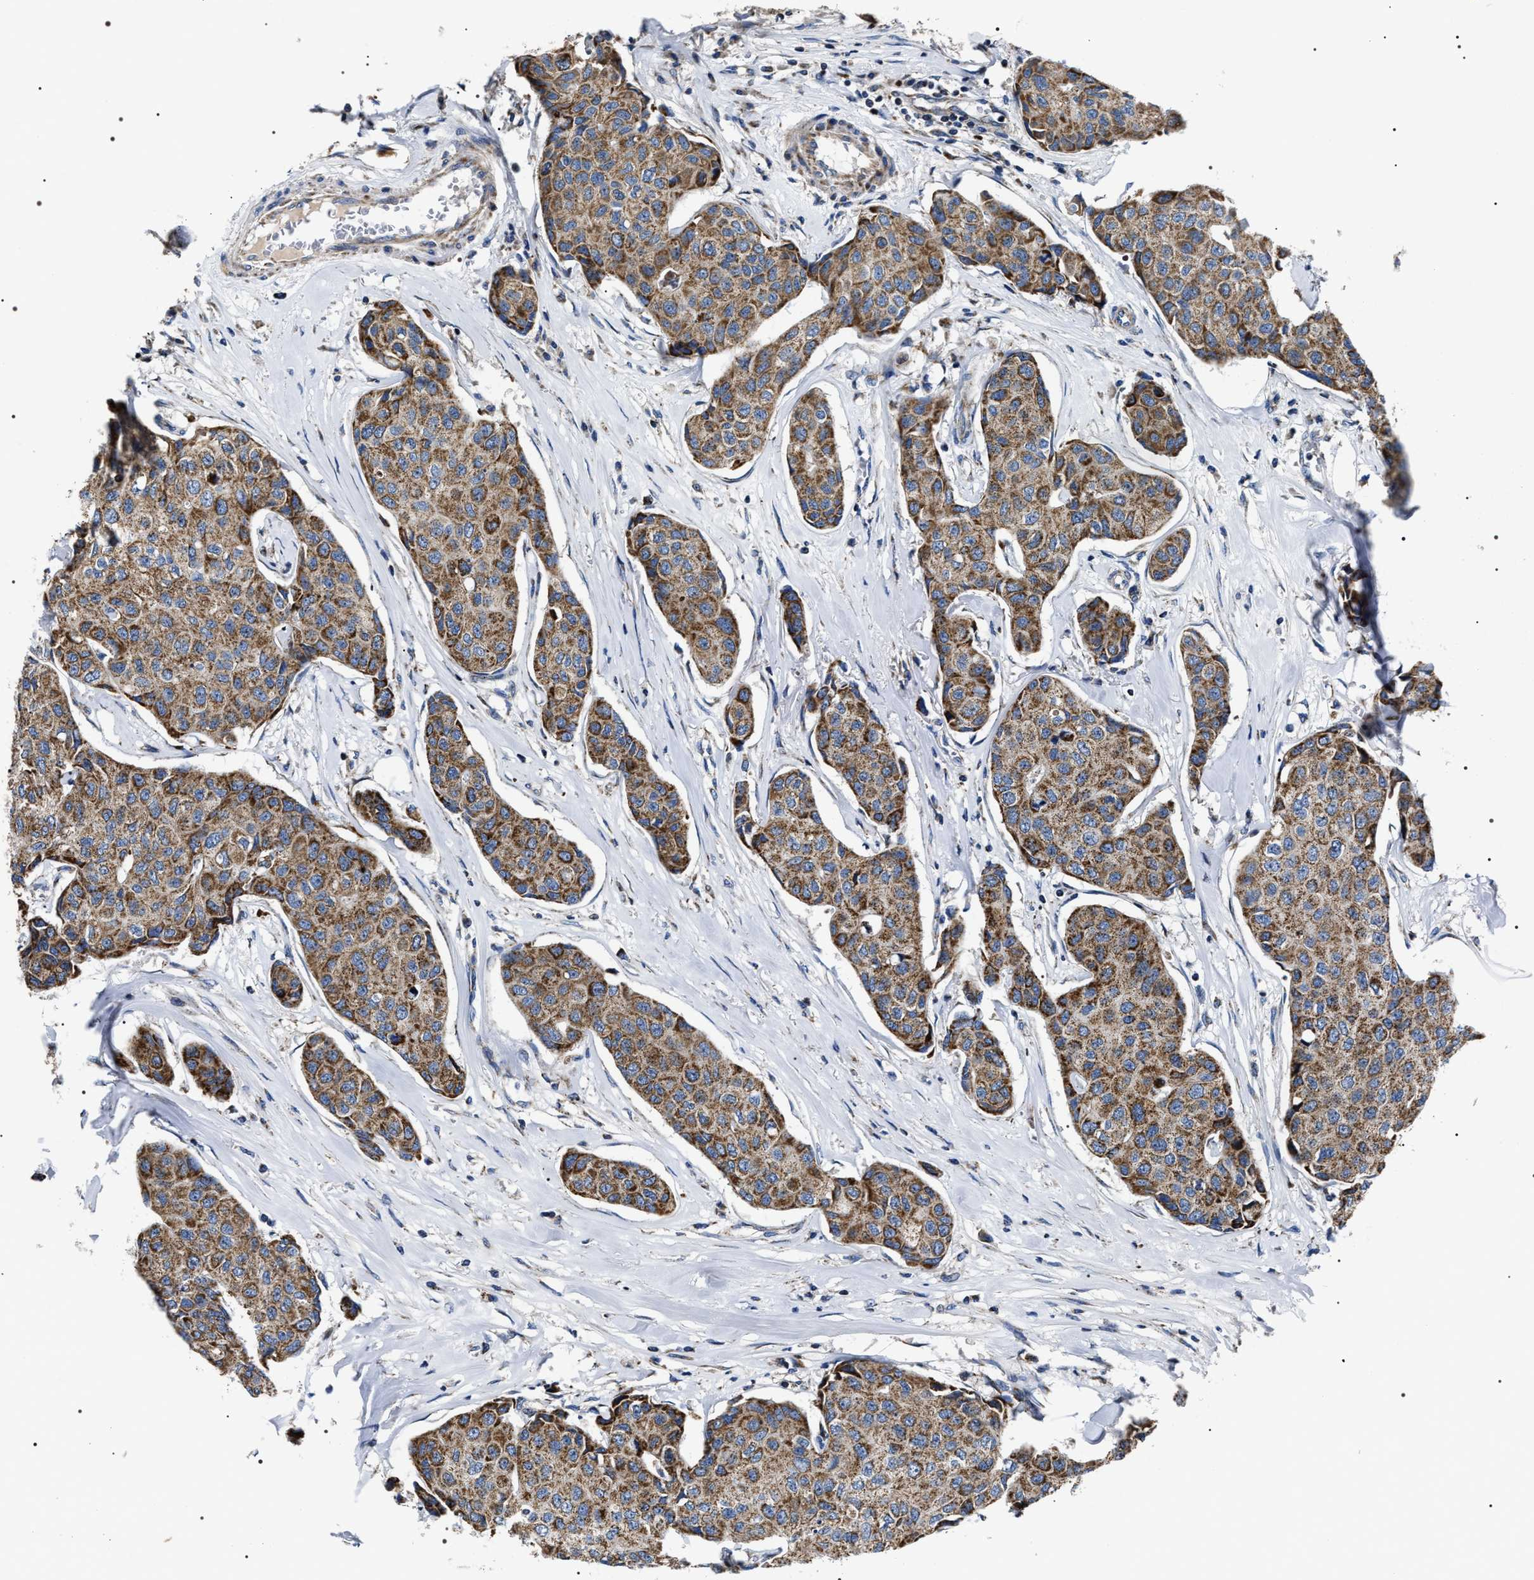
{"staining": {"intensity": "moderate", "quantity": ">75%", "location": "cytoplasmic/membranous"}, "tissue": "breast cancer", "cell_type": "Tumor cells", "image_type": "cancer", "snomed": [{"axis": "morphology", "description": "Duct carcinoma"}, {"axis": "topography", "description": "Breast"}], "caption": "Tumor cells show moderate cytoplasmic/membranous staining in about >75% of cells in breast cancer.", "gene": "NTMT1", "patient": {"sex": "female", "age": 80}}